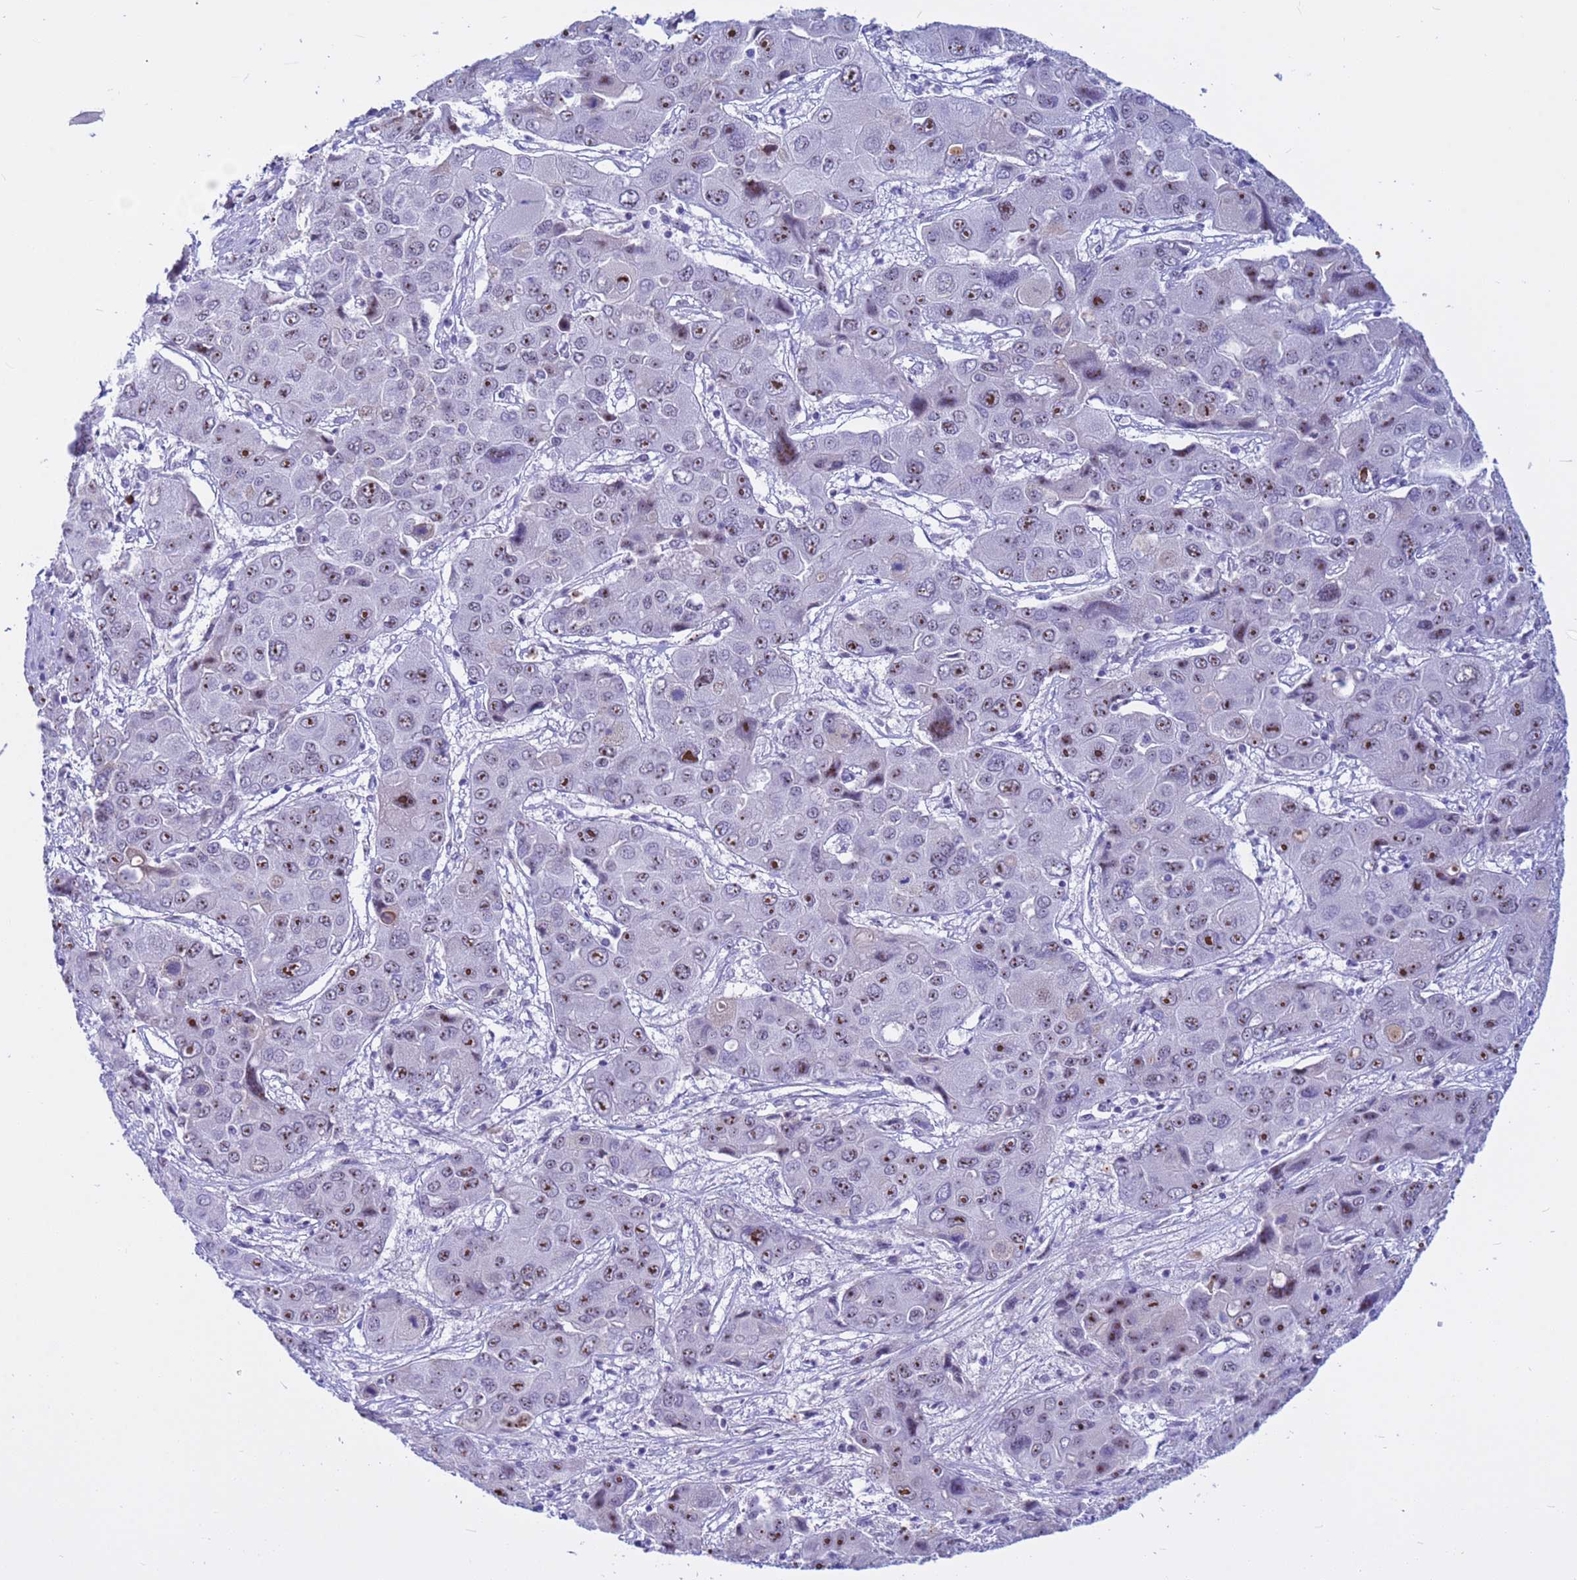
{"staining": {"intensity": "moderate", "quantity": ">75%", "location": "nuclear"}, "tissue": "liver cancer", "cell_type": "Tumor cells", "image_type": "cancer", "snomed": [{"axis": "morphology", "description": "Cholangiocarcinoma"}, {"axis": "topography", "description": "Liver"}], "caption": "Immunohistochemistry image of neoplastic tissue: liver cholangiocarcinoma stained using immunohistochemistry (IHC) displays medium levels of moderate protein expression localized specifically in the nuclear of tumor cells, appearing as a nuclear brown color.", "gene": "DMRTC2", "patient": {"sex": "male", "age": 67}}